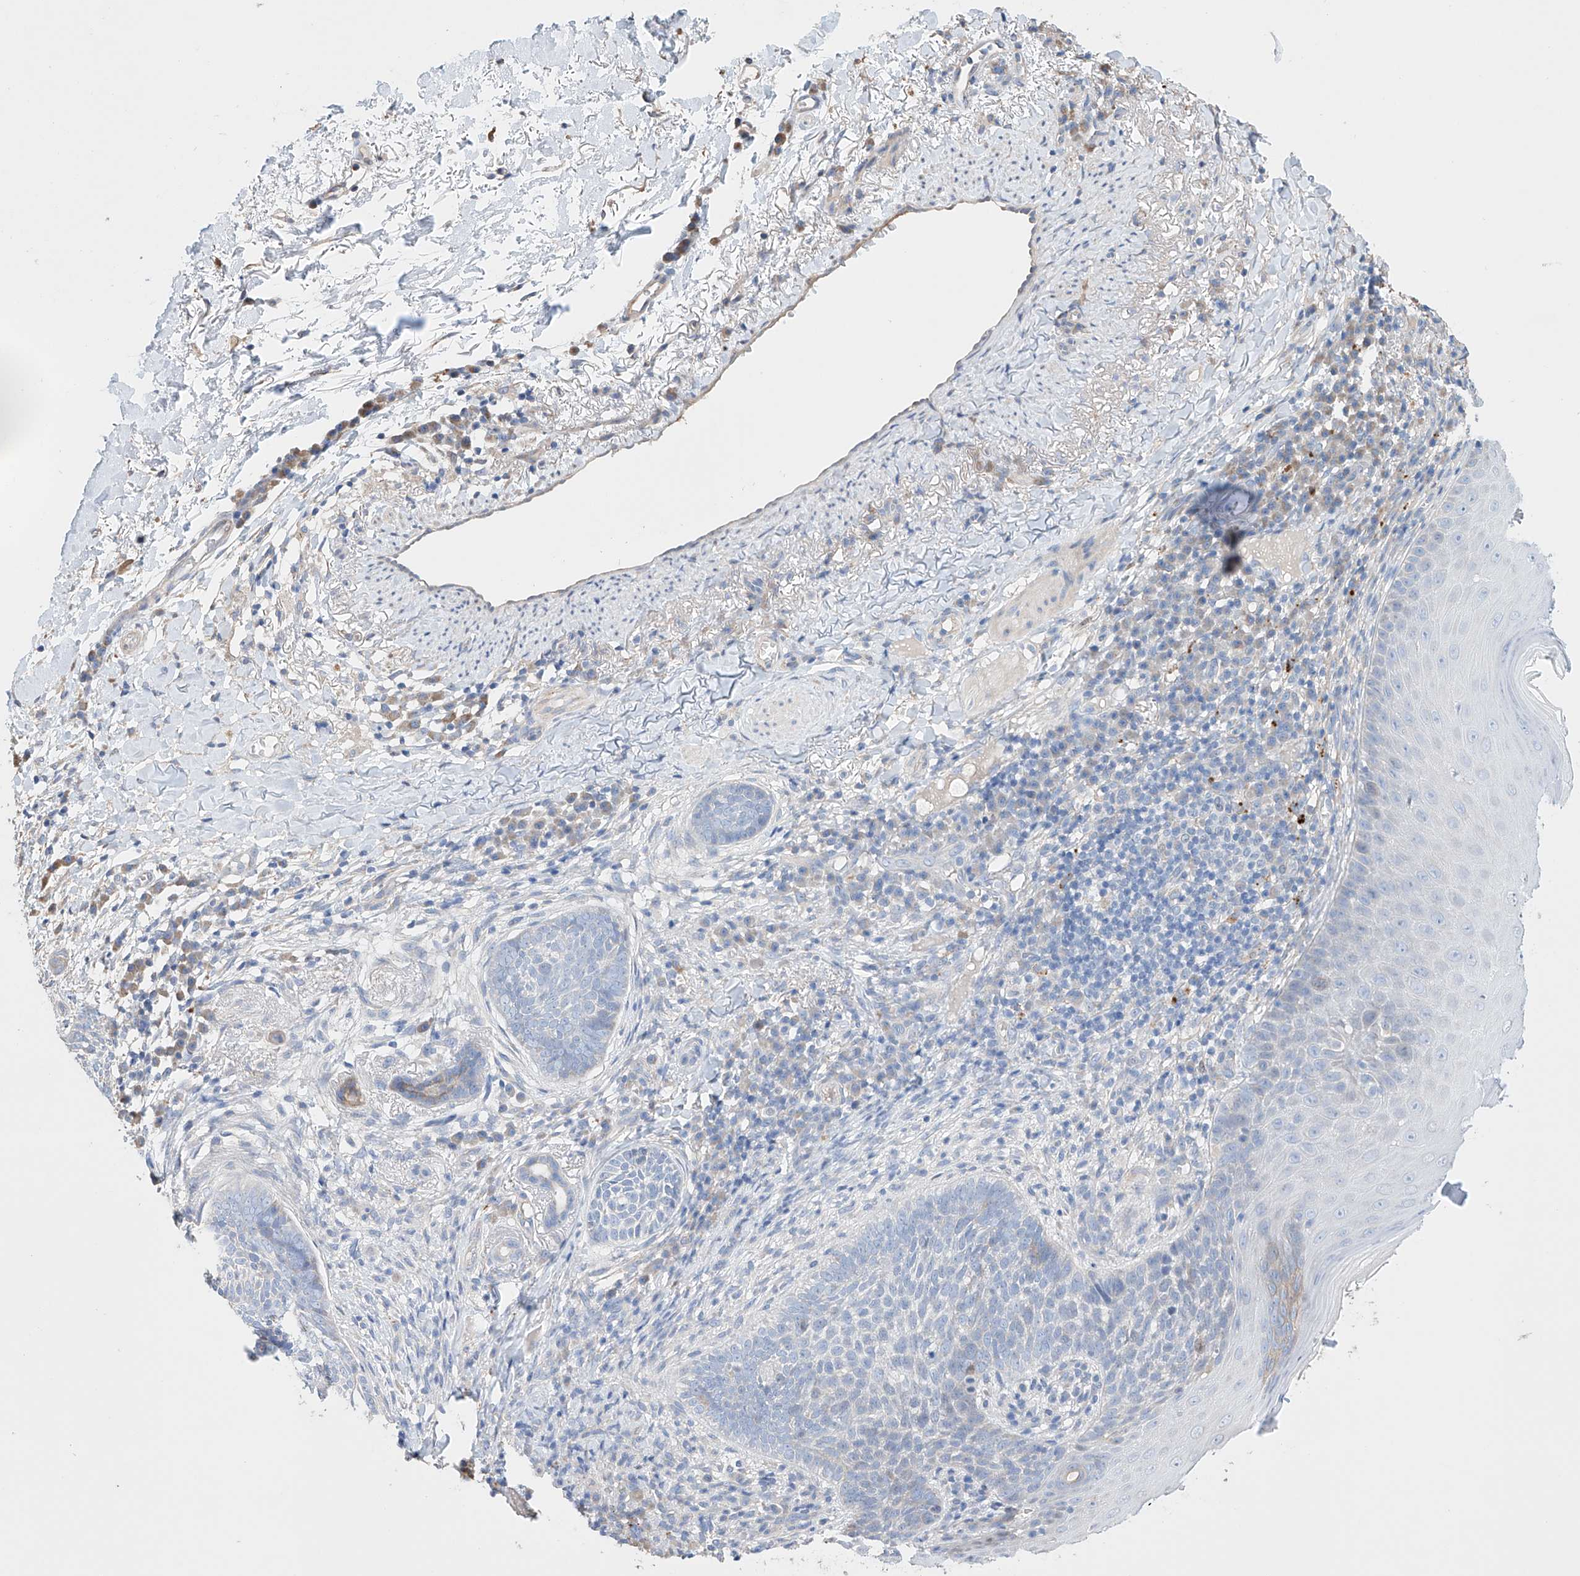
{"staining": {"intensity": "negative", "quantity": "none", "location": "none"}, "tissue": "skin cancer", "cell_type": "Tumor cells", "image_type": "cancer", "snomed": [{"axis": "morphology", "description": "Basal cell carcinoma"}, {"axis": "topography", "description": "Skin"}], "caption": "Immunohistochemistry photomicrograph of neoplastic tissue: human basal cell carcinoma (skin) stained with DAB reveals no significant protein expression in tumor cells.", "gene": "AFG1L", "patient": {"sex": "male", "age": 85}}